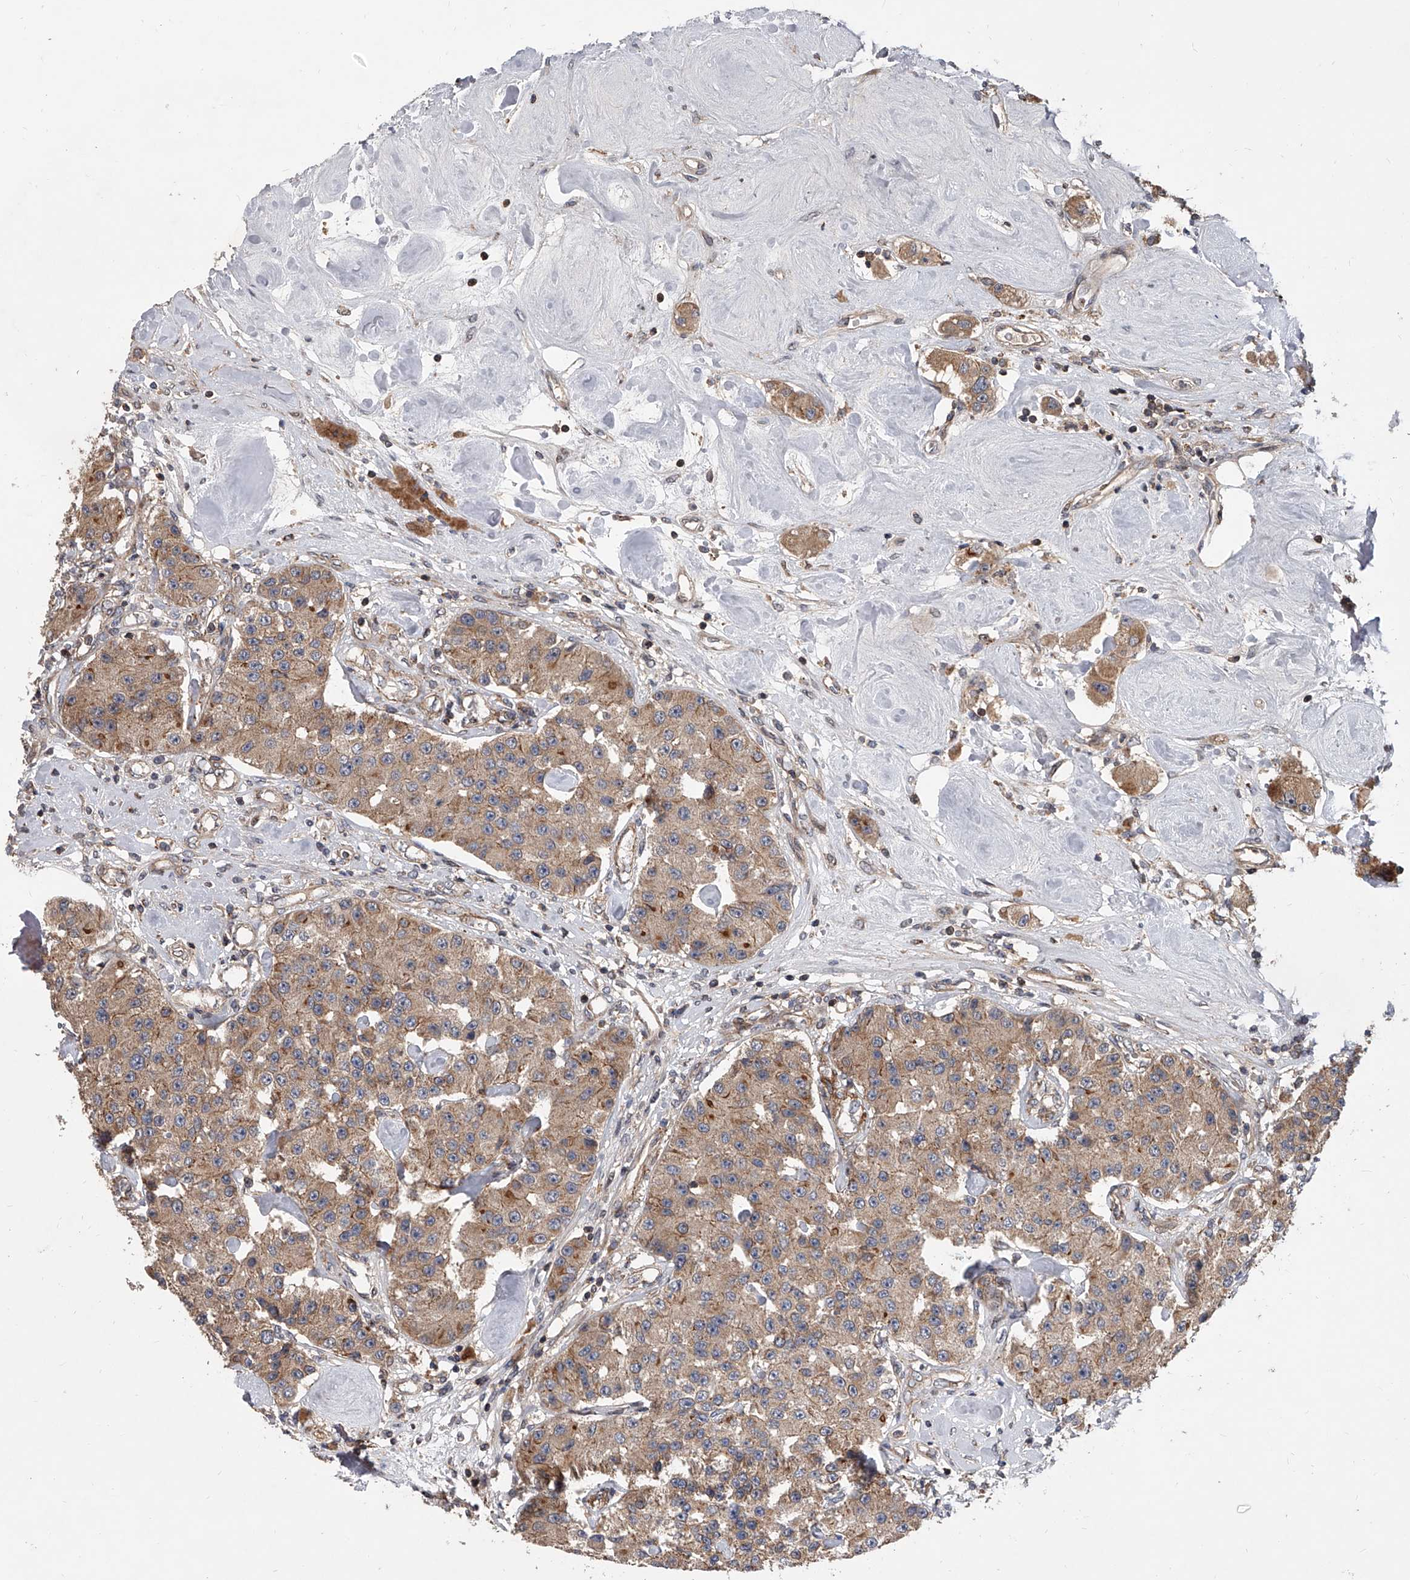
{"staining": {"intensity": "weak", "quantity": ">75%", "location": "cytoplasmic/membranous"}, "tissue": "carcinoid", "cell_type": "Tumor cells", "image_type": "cancer", "snomed": [{"axis": "morphology", "description": "Carcinoid, malignant, NOS"}, {"axis": "topography", "description": "Pancreas"}], "caption": "This histopathology image demonstrates IHC staining of human malignant carcinoid, with low weak cytoplasmic/membranous staining in approximately >75% of tumor cells.", "gene": "USP47", "patient": {"sex": "male", "age": 41}}